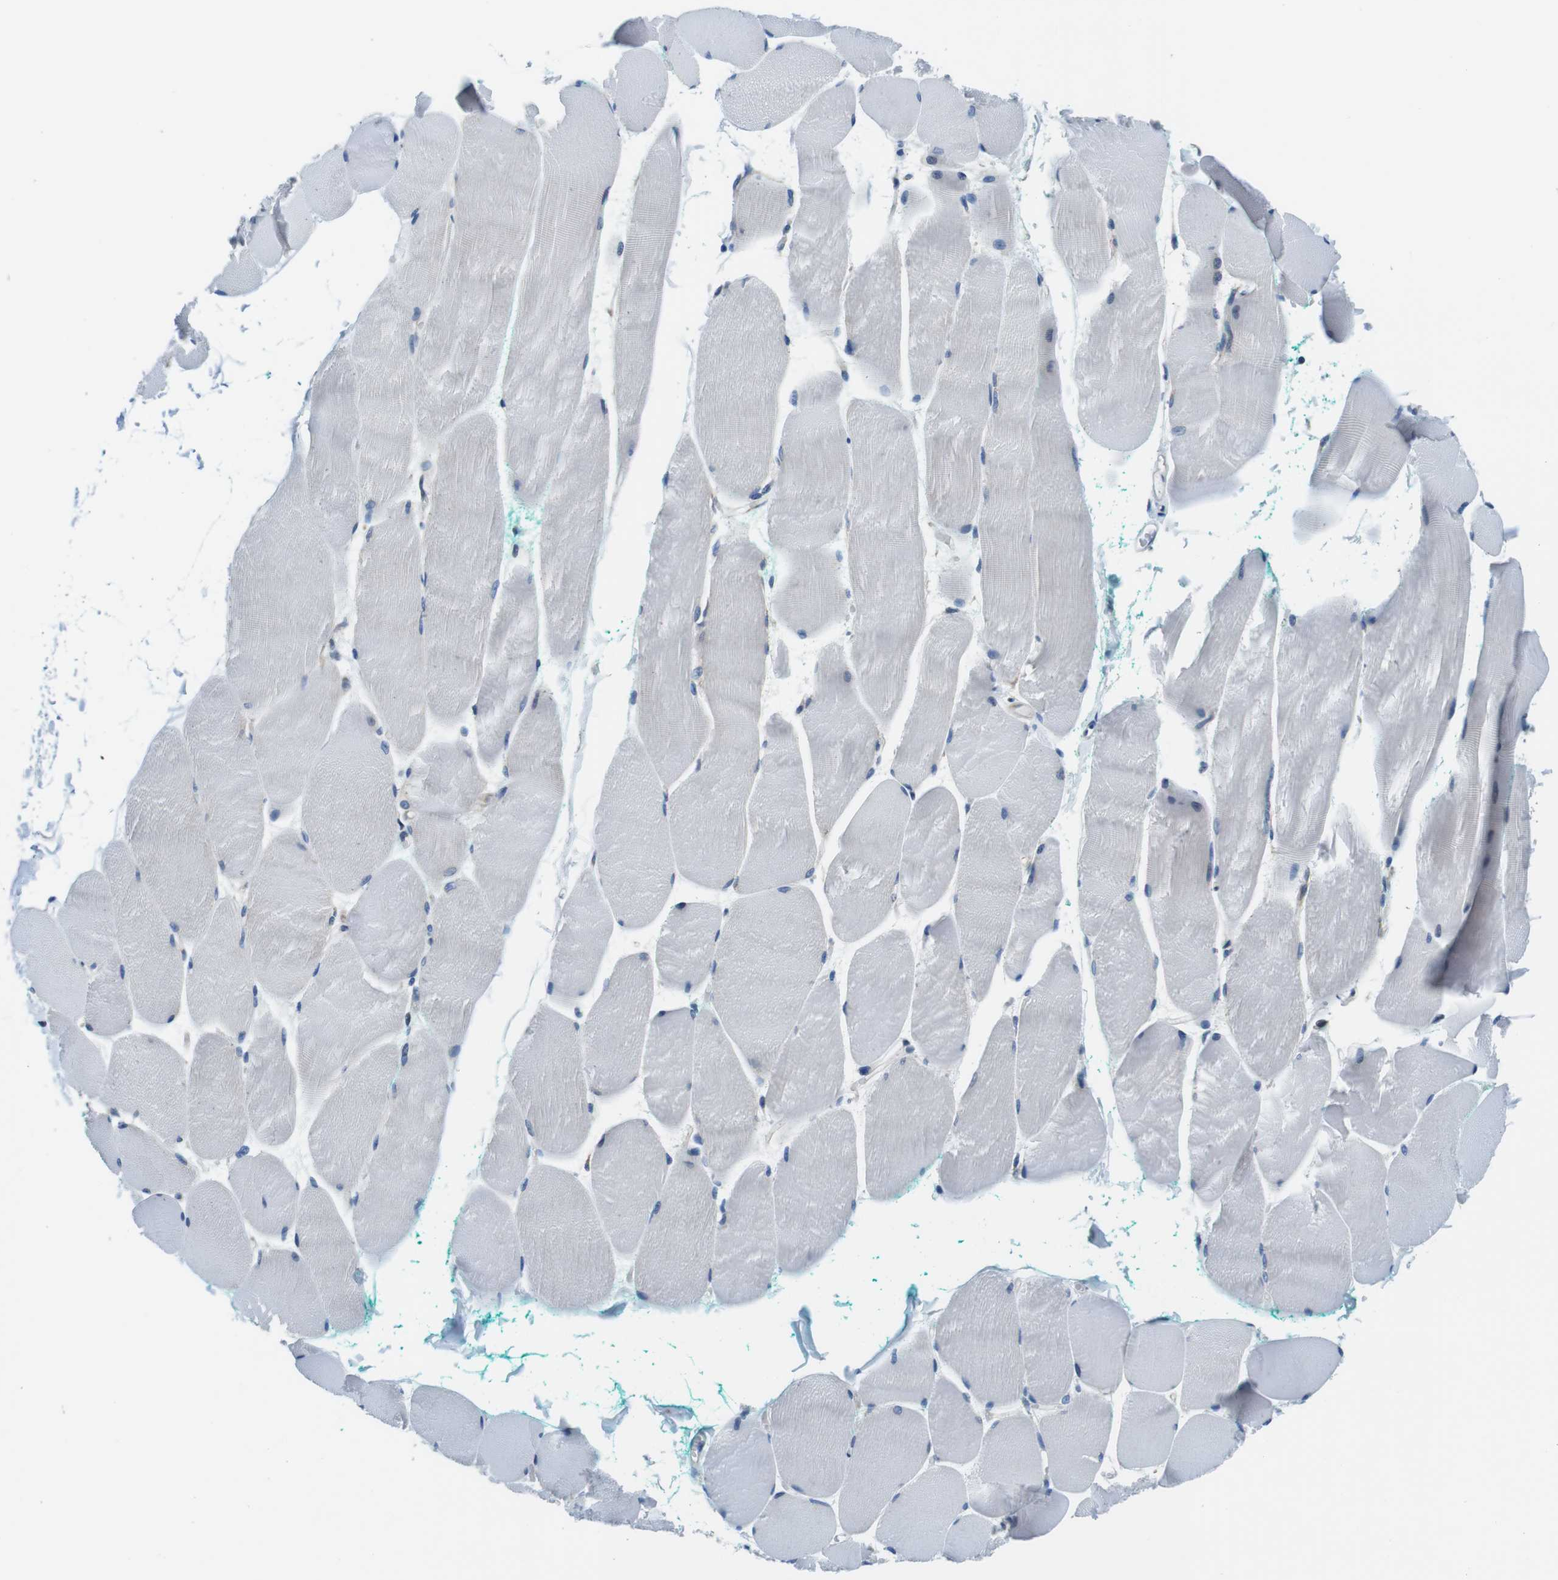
{"staining": {"intensity": "negative", "quantity": "none", "location": "none"}, "tissue": "skeletal muscle", "cell_type": "Myocytes", "image_type": "normal", "snomed": [{"axis": "morphology", "description": "Normal tissue, NOS"}, {"axis": "morphology", "description": "Squamous cell carcinoma, NOS"}, {"axis": "topography", "description": "Skeletal muscle"}], "caption": "Myocytes show no significant positivity in normal skeletal muscle. The staining is performed using DAB (3,3'-diaminobenzidine) brown chromogen with nuclei counter-stained in using hematoxylin.", "gene": "EIF2B5", "patient": {"sex": "male", "age": 51}}